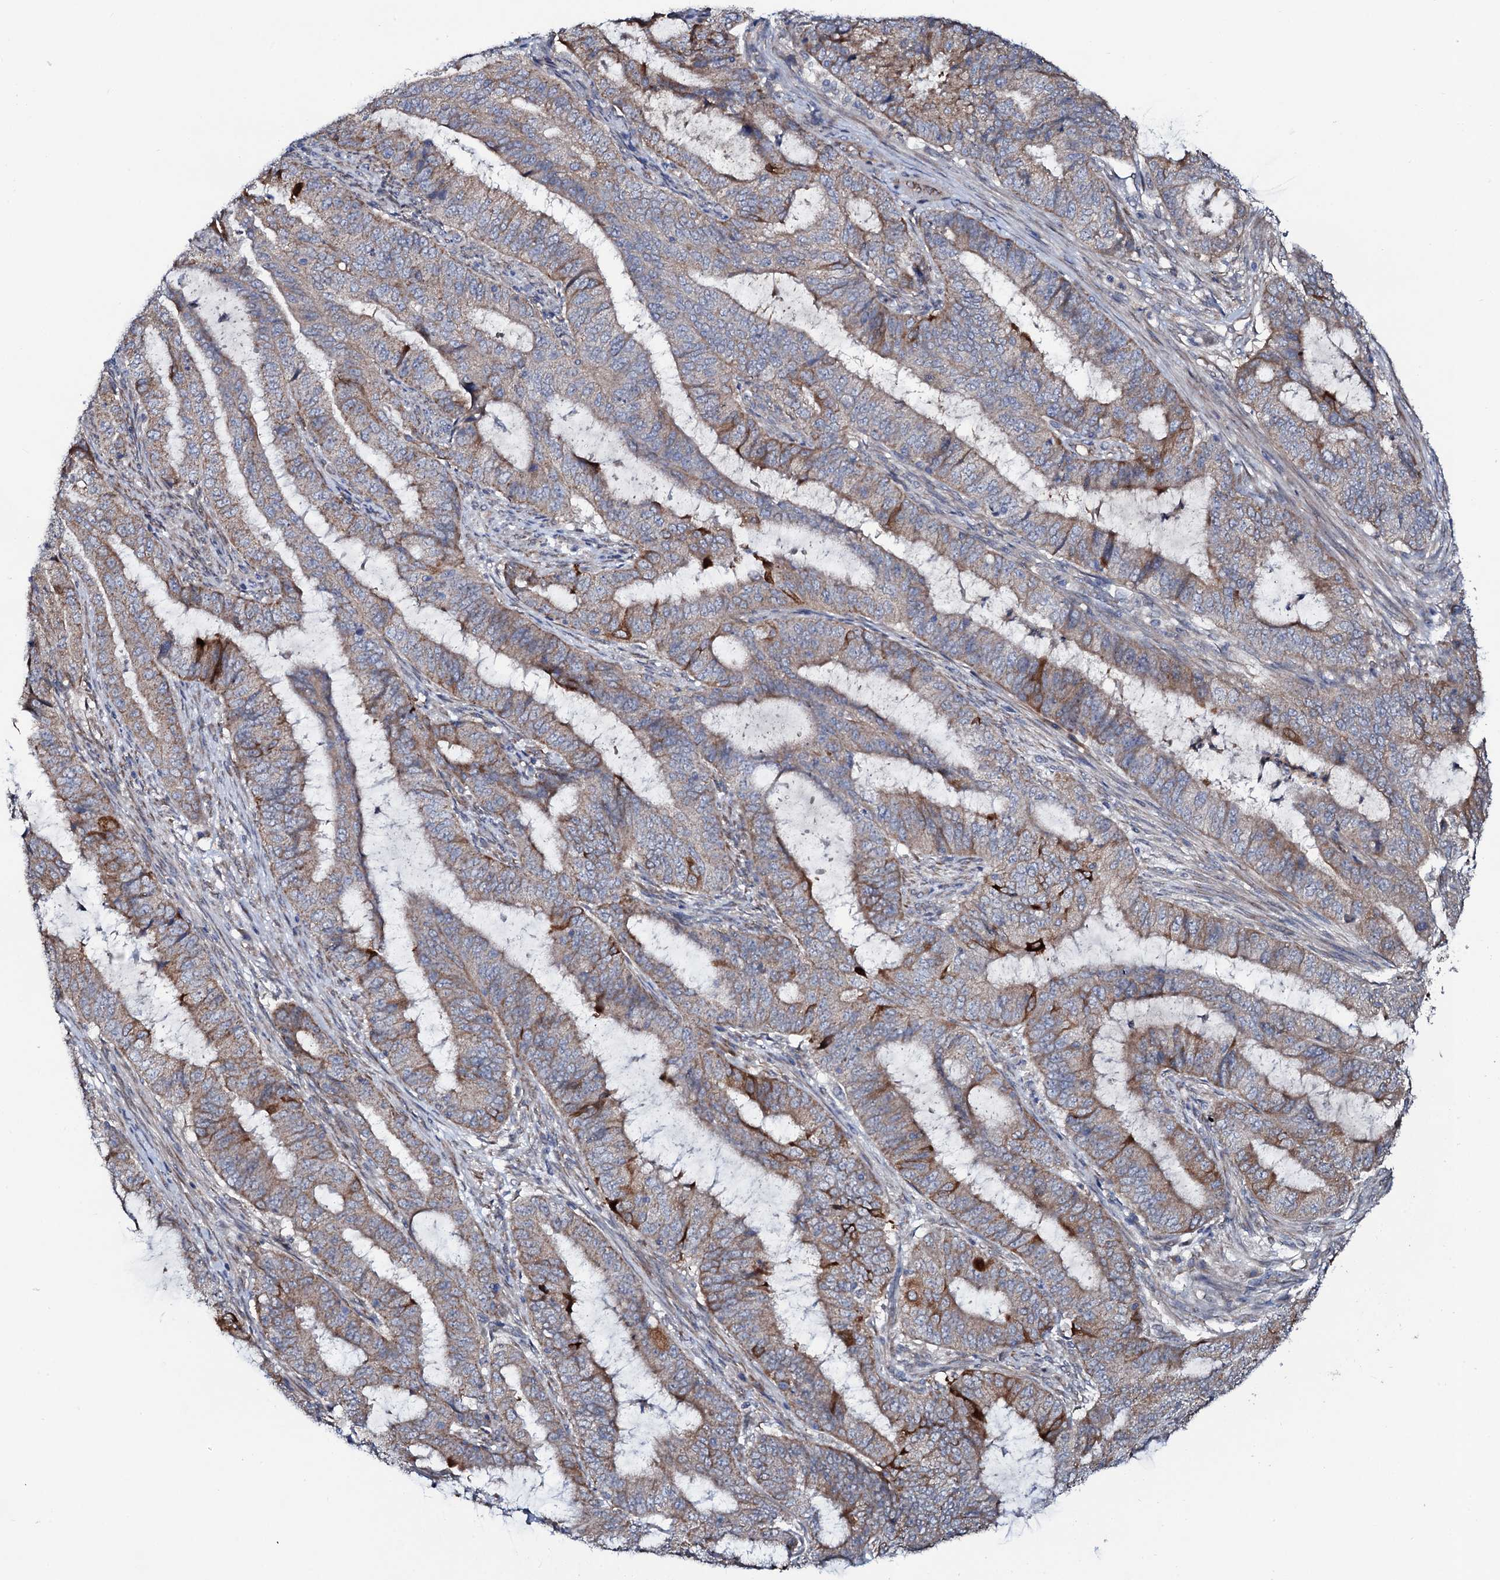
{"staining": {"intensity": "moderate", "quantity": "25%-75%", "location": "cytoplasmic/membranous"}, "tissue": "endometrial cancer", "cell_type": "Tumor cells", "image_type": "cancer", "snomed": [{"axis": "morphology", "description": "Adenocarcinoma, NOS"}, {"axis": "topography", "description": "Endometrium"}], "caption": "An image of endometrial cancer stained for a protein exhibits moderate cytoplasmic/membranous brown staining in tumor cells.", "gene": "PPP1R3D", "patient": {"sex": "female", "age": 51}}